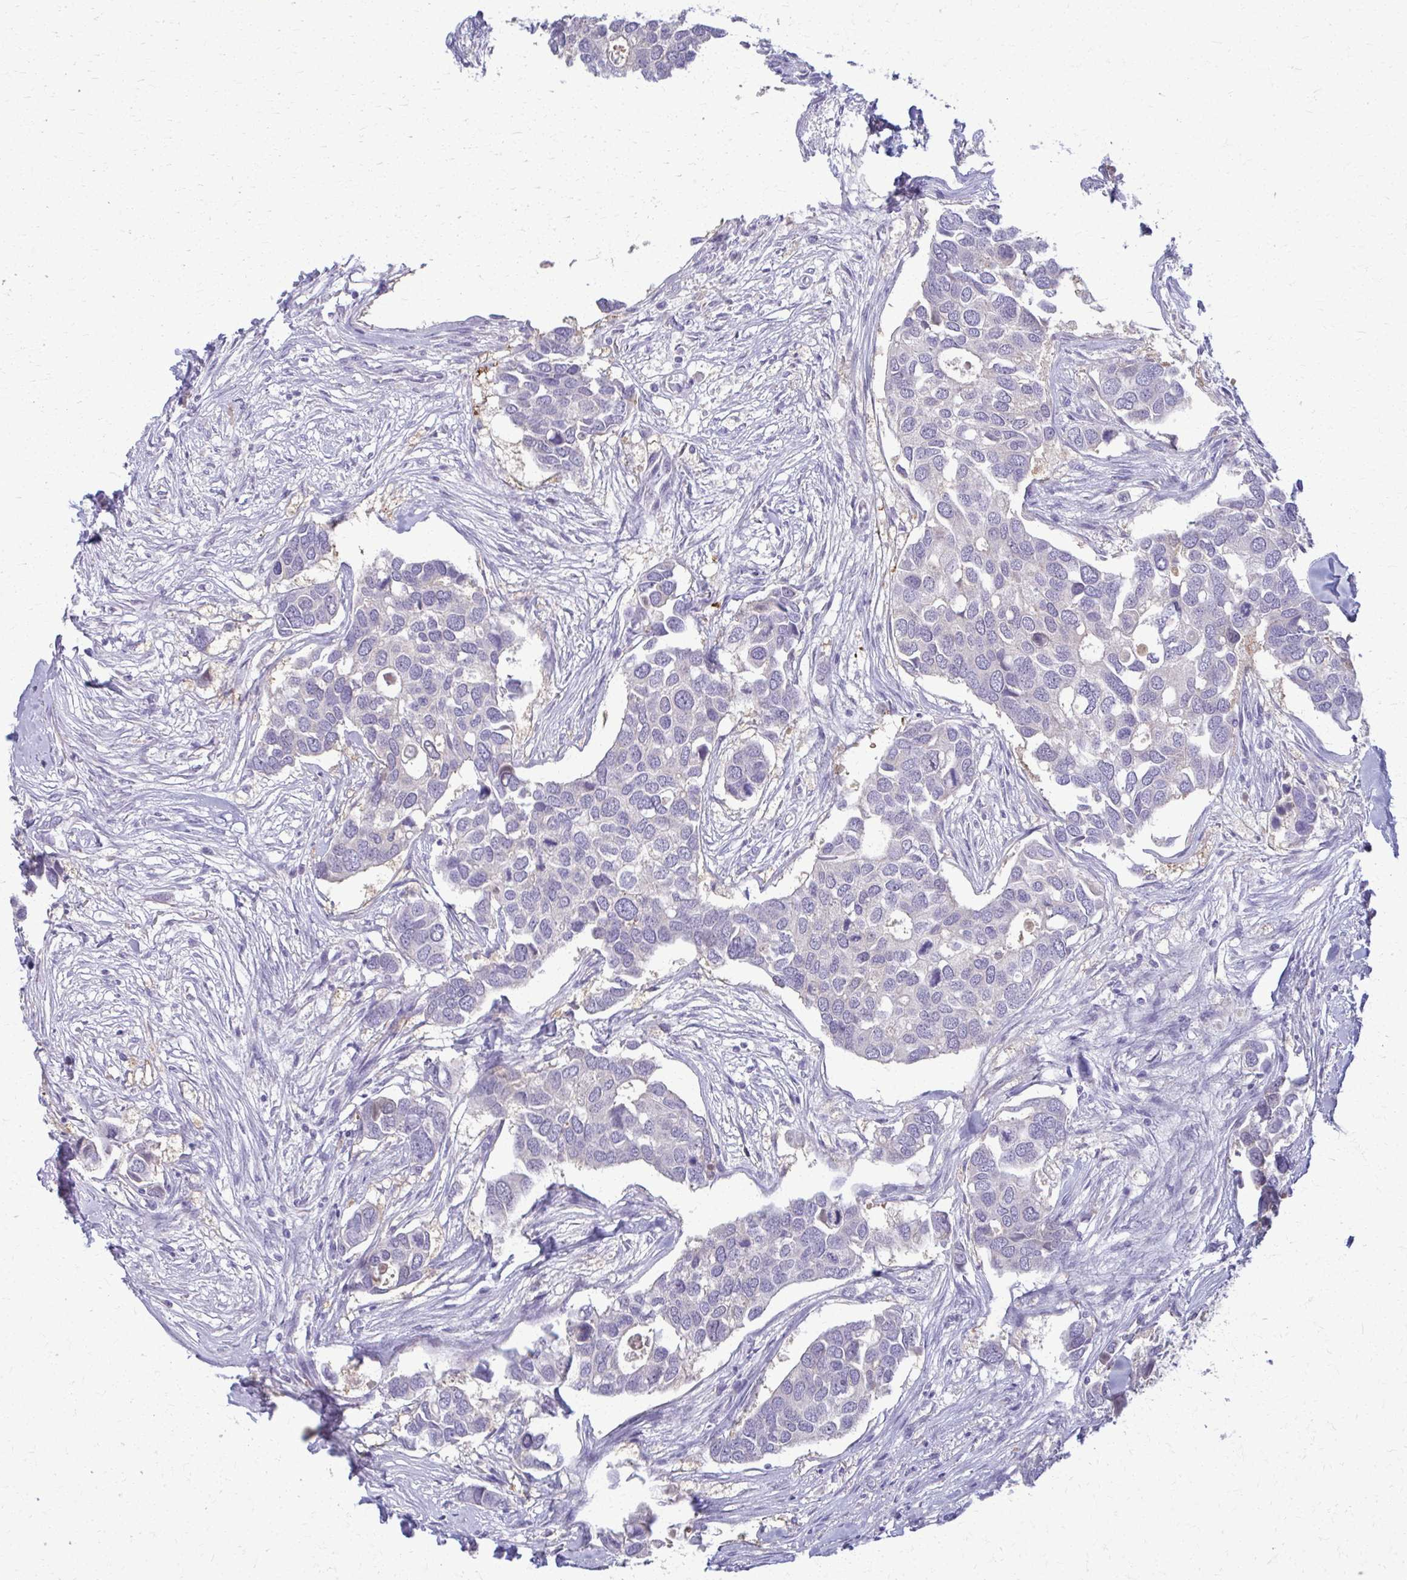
{"staining": {"intensity": "negative", "quantity": "none", "location": "none"}, "tissue": "breast cancer", "cell_type": "Tumor cells", "image_type": "cancer", "snomed": [{"axis": "morphology", "description": "Duct carcinoma"}, {"axis": "topography", "description": "Breast"}], "caption": "A micrograph of invasive ductal carcinoma (breast) stained for a protein shows no brown staining in tumor cells.", "gene": "OR4M1", "patient": {"sex": "female", "age": 83}}